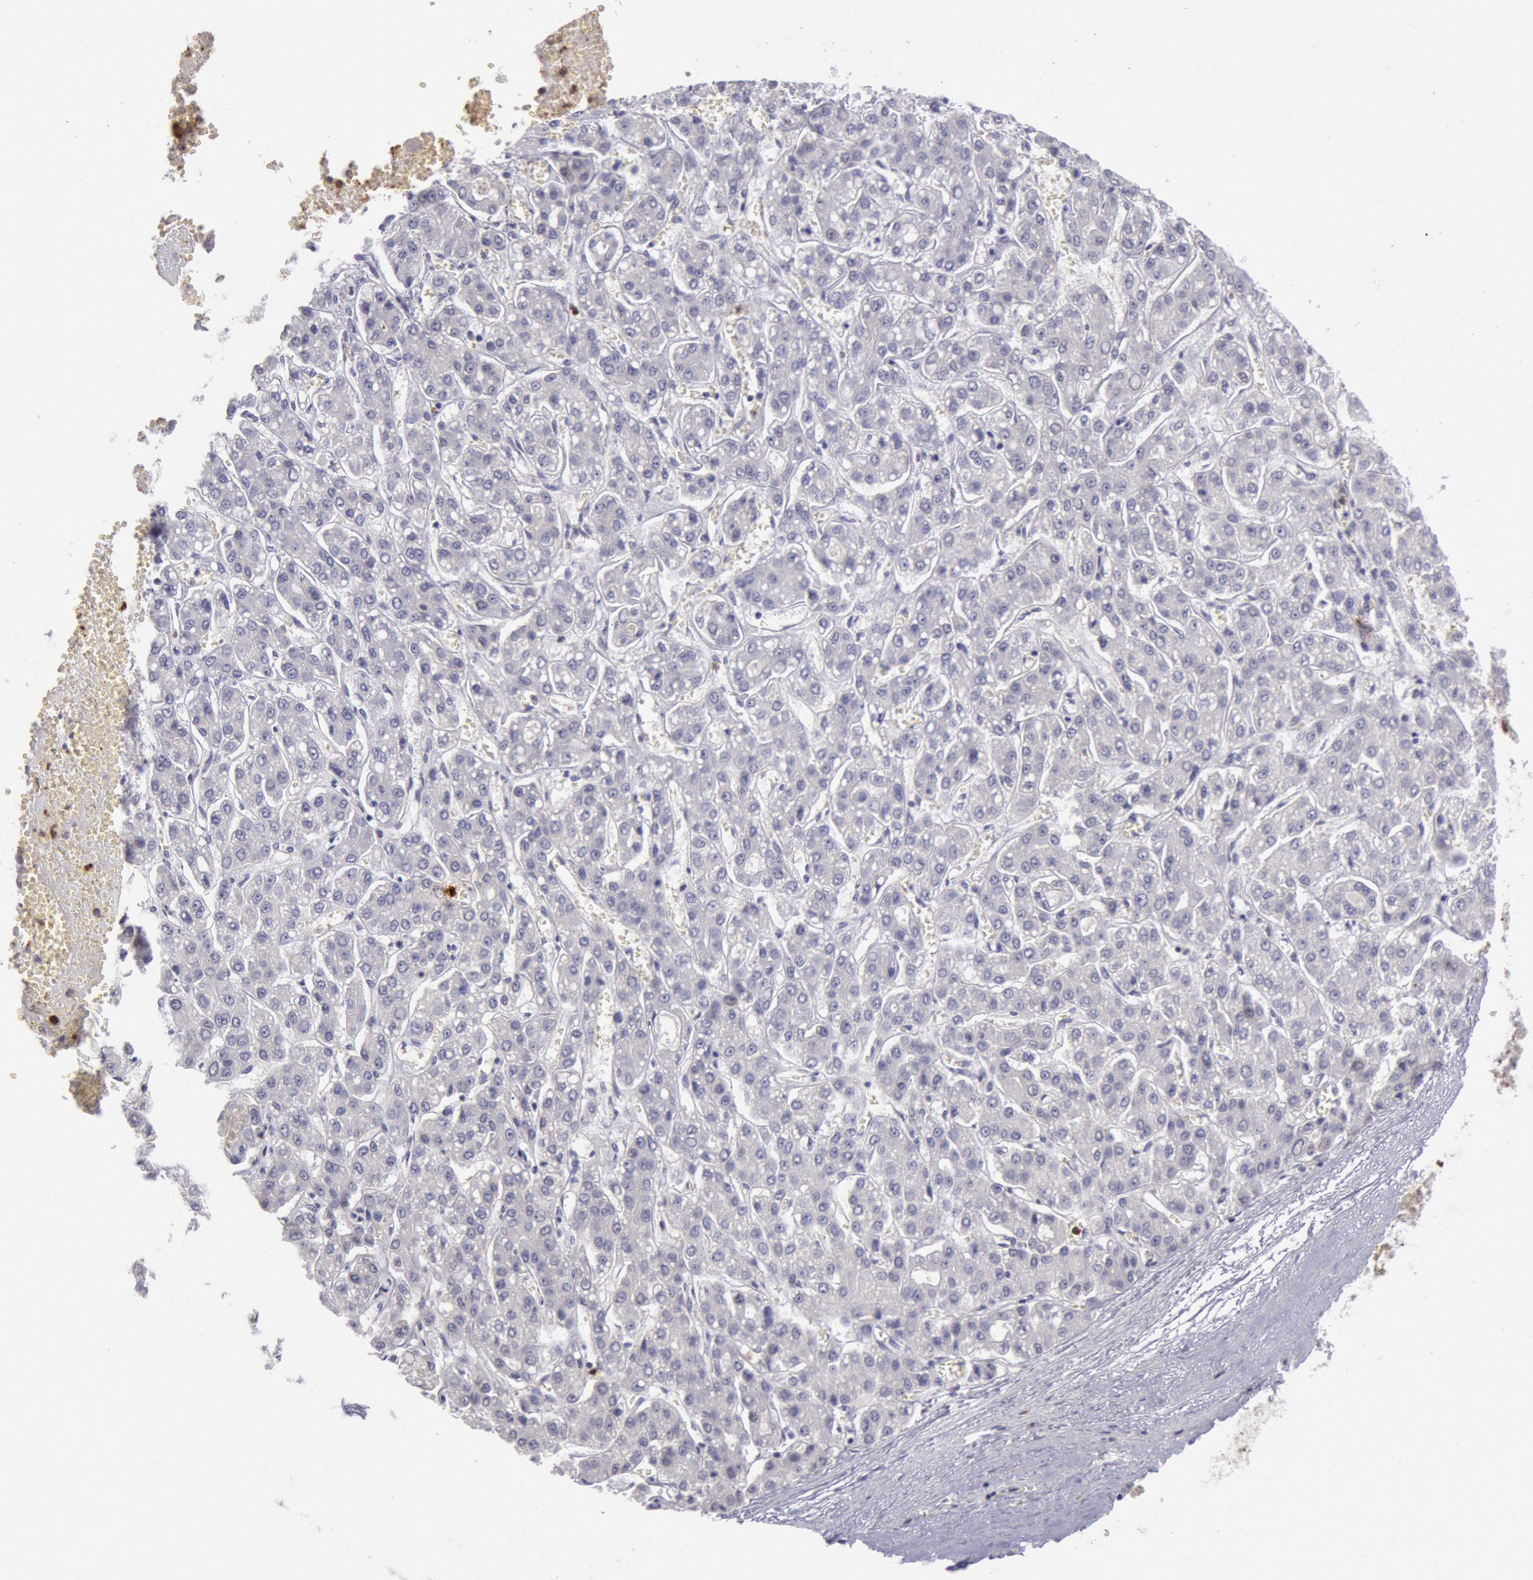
{"staining": {"intensity": "negative", "quantity": "none", "location": "none"}, "tissue": "liver cancer", "cell_type": "Tumor cells", "image_type": "cancer", "snomed": [{"axis": "morphology", "description": "Carcinoma, Hepatocellular, NOS"}, {"axis": "topography", "description": "Liver"}], "caption": "Immunohistochemistry (IHC) image of neoplastic tissue: human hepatocellular carcinoma (liver) stained with DAB shows no significant protein staining in tumor cells.", "gene": "KDM6A", "patient": {"sex": "male", "age": 69}}